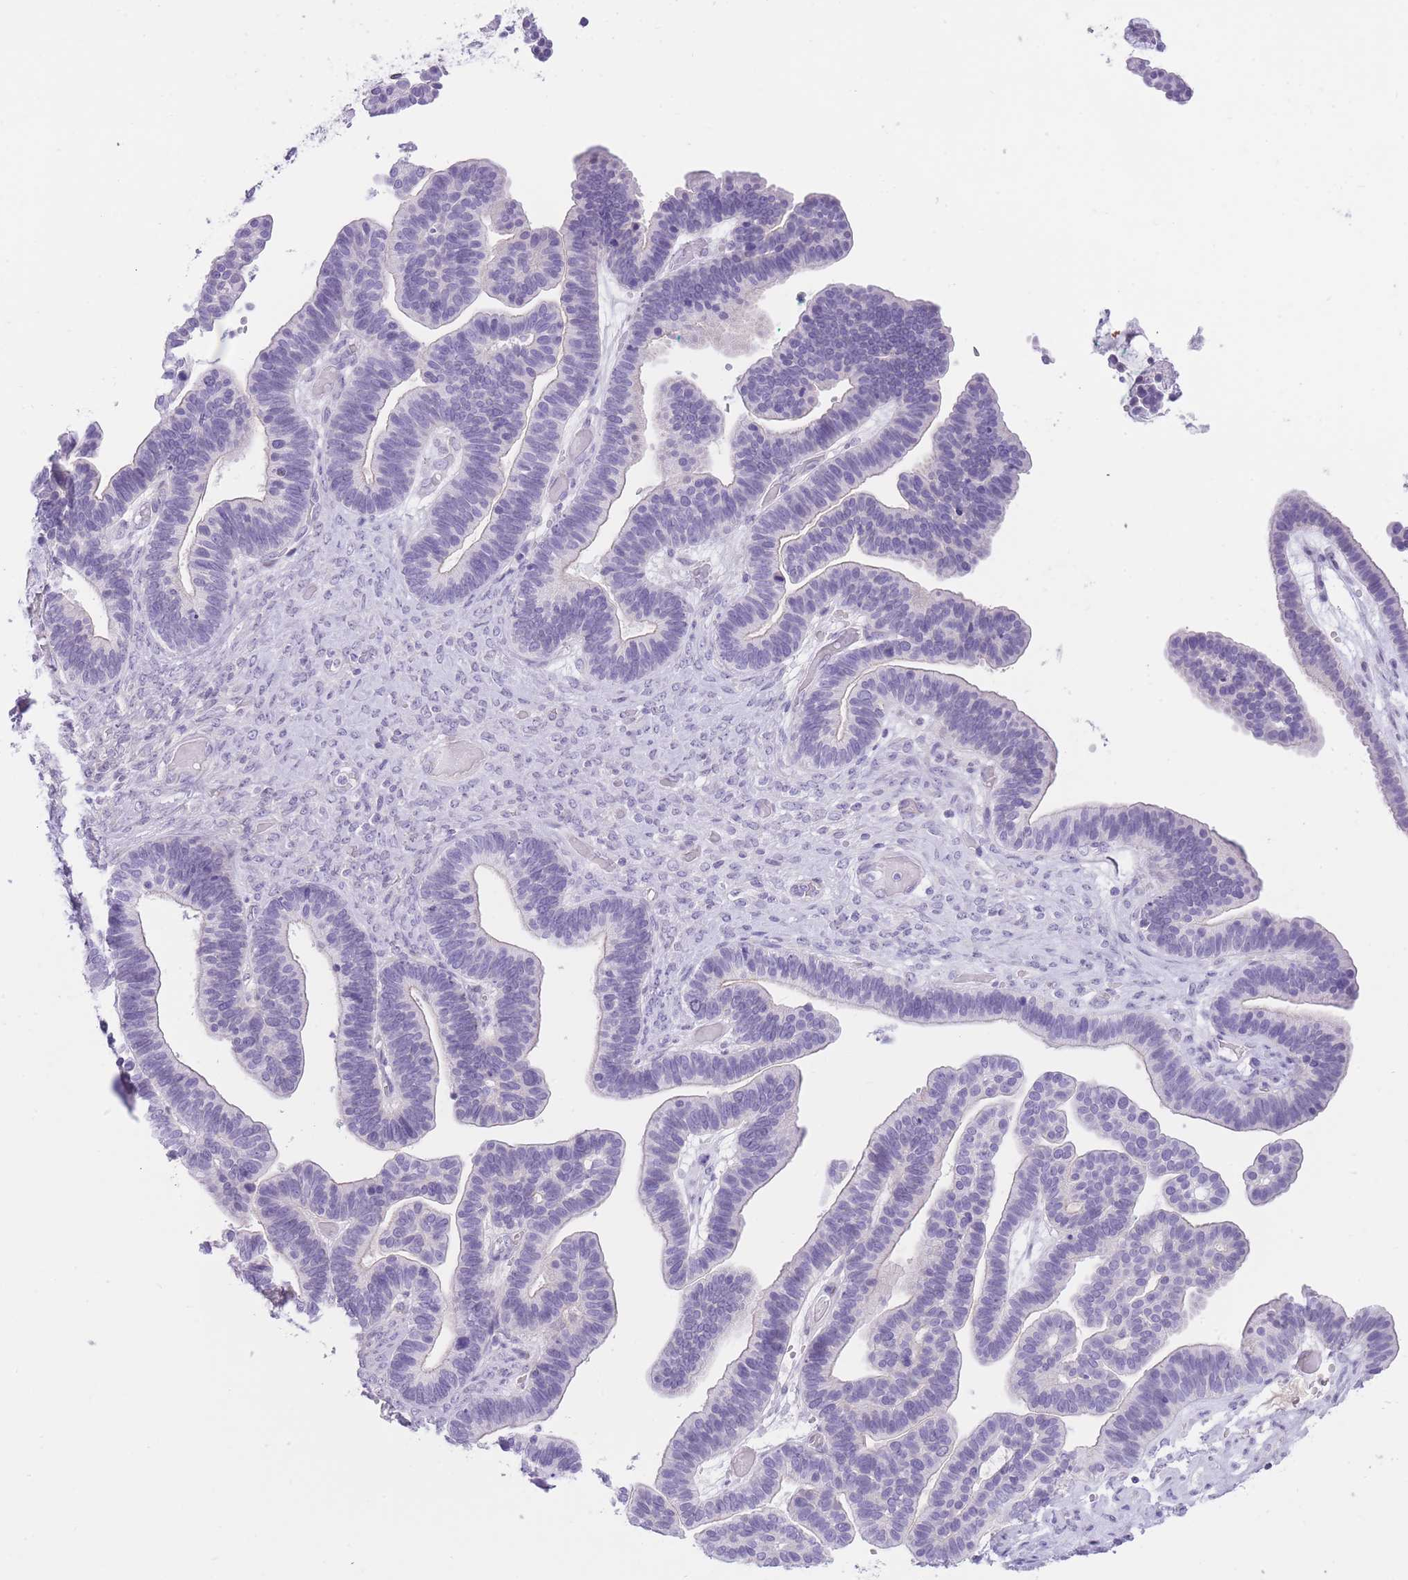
{"staining": {"intensity": "negative", "quantity": "none", "location": "none"}, "tissue": "ovarian cancer", "cell_type": "Tumor cells", "image_type": "cancer", "snomed": [{"axis": "morphology", "description": "Cystadenocarcinoma, serous, NOS"}, {"axis": "topography", "description": "Ovary"}], "caption": "Tumor cells are negative for protein expression in human ovarian cancer (serous cystadenocarcinoma). (DAB (3,3'-diaminobenzidine) IHC visualized using brightfield microscopy, high magnification).", "gene": "OR11H12", "patient": {"sex": "female", "age": 56}}